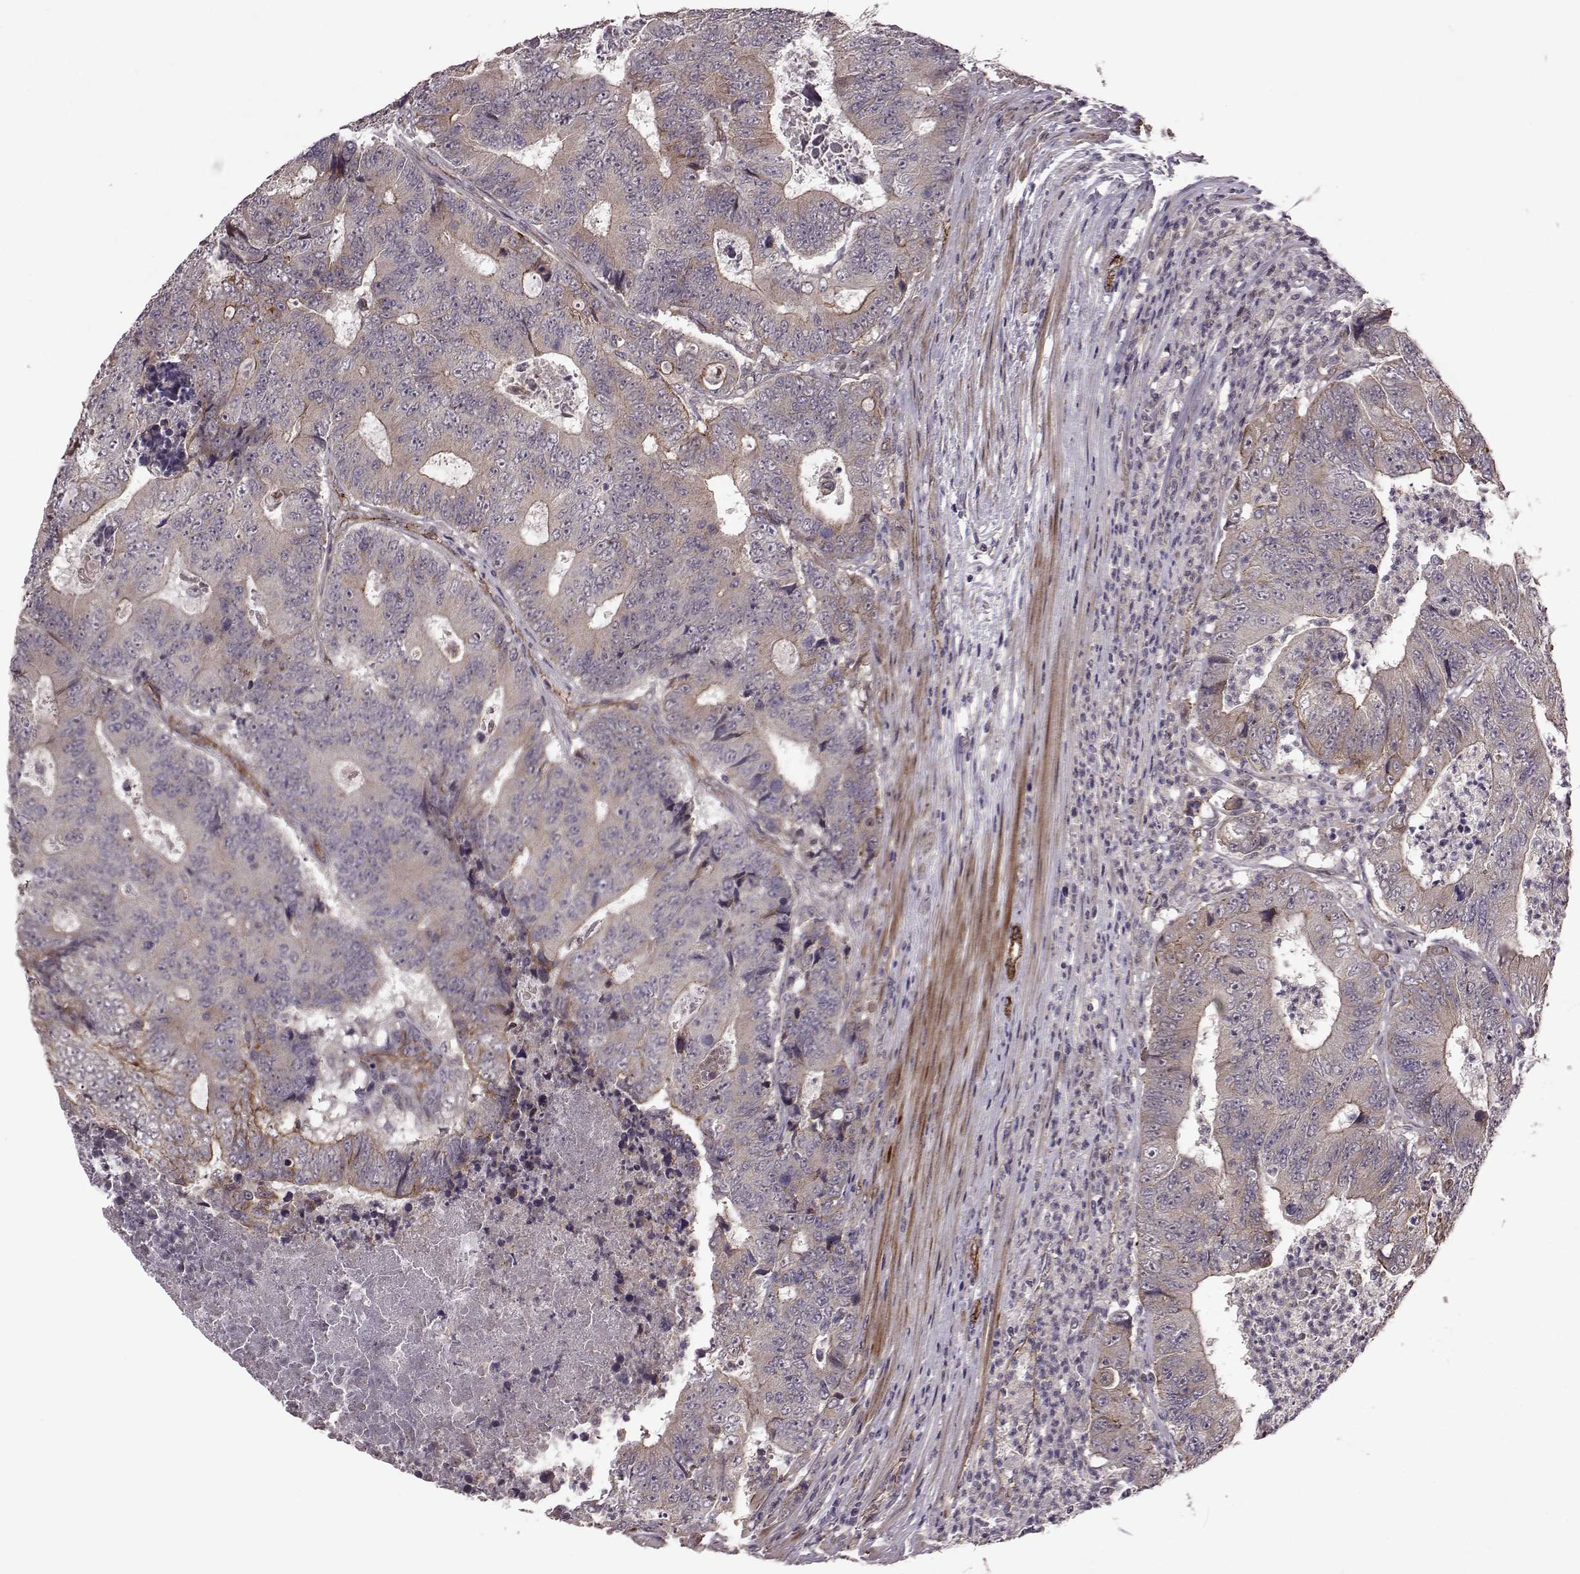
{"staining": {"intensity": "moderate", "quantity": "<25%", "location": "cytoplasmic/membranous"}, "tissue": "colorectal cancer", "cell_type": "Tumor cells", "image_type": "cancer", "snomed": [{"axis": "morphology", "description": "Adenocarcinoma, NOS"}, {"axis": "topography", "description": "Colon"}], "caption": "Protein expression analysis of human adenocarcinoma (colorectal) reveals moderate cytoplasmic/membranous expression in about <25% of tumor cells.", "gene": "SYNPO", "patient": {"sex": "female", "age": 48}}